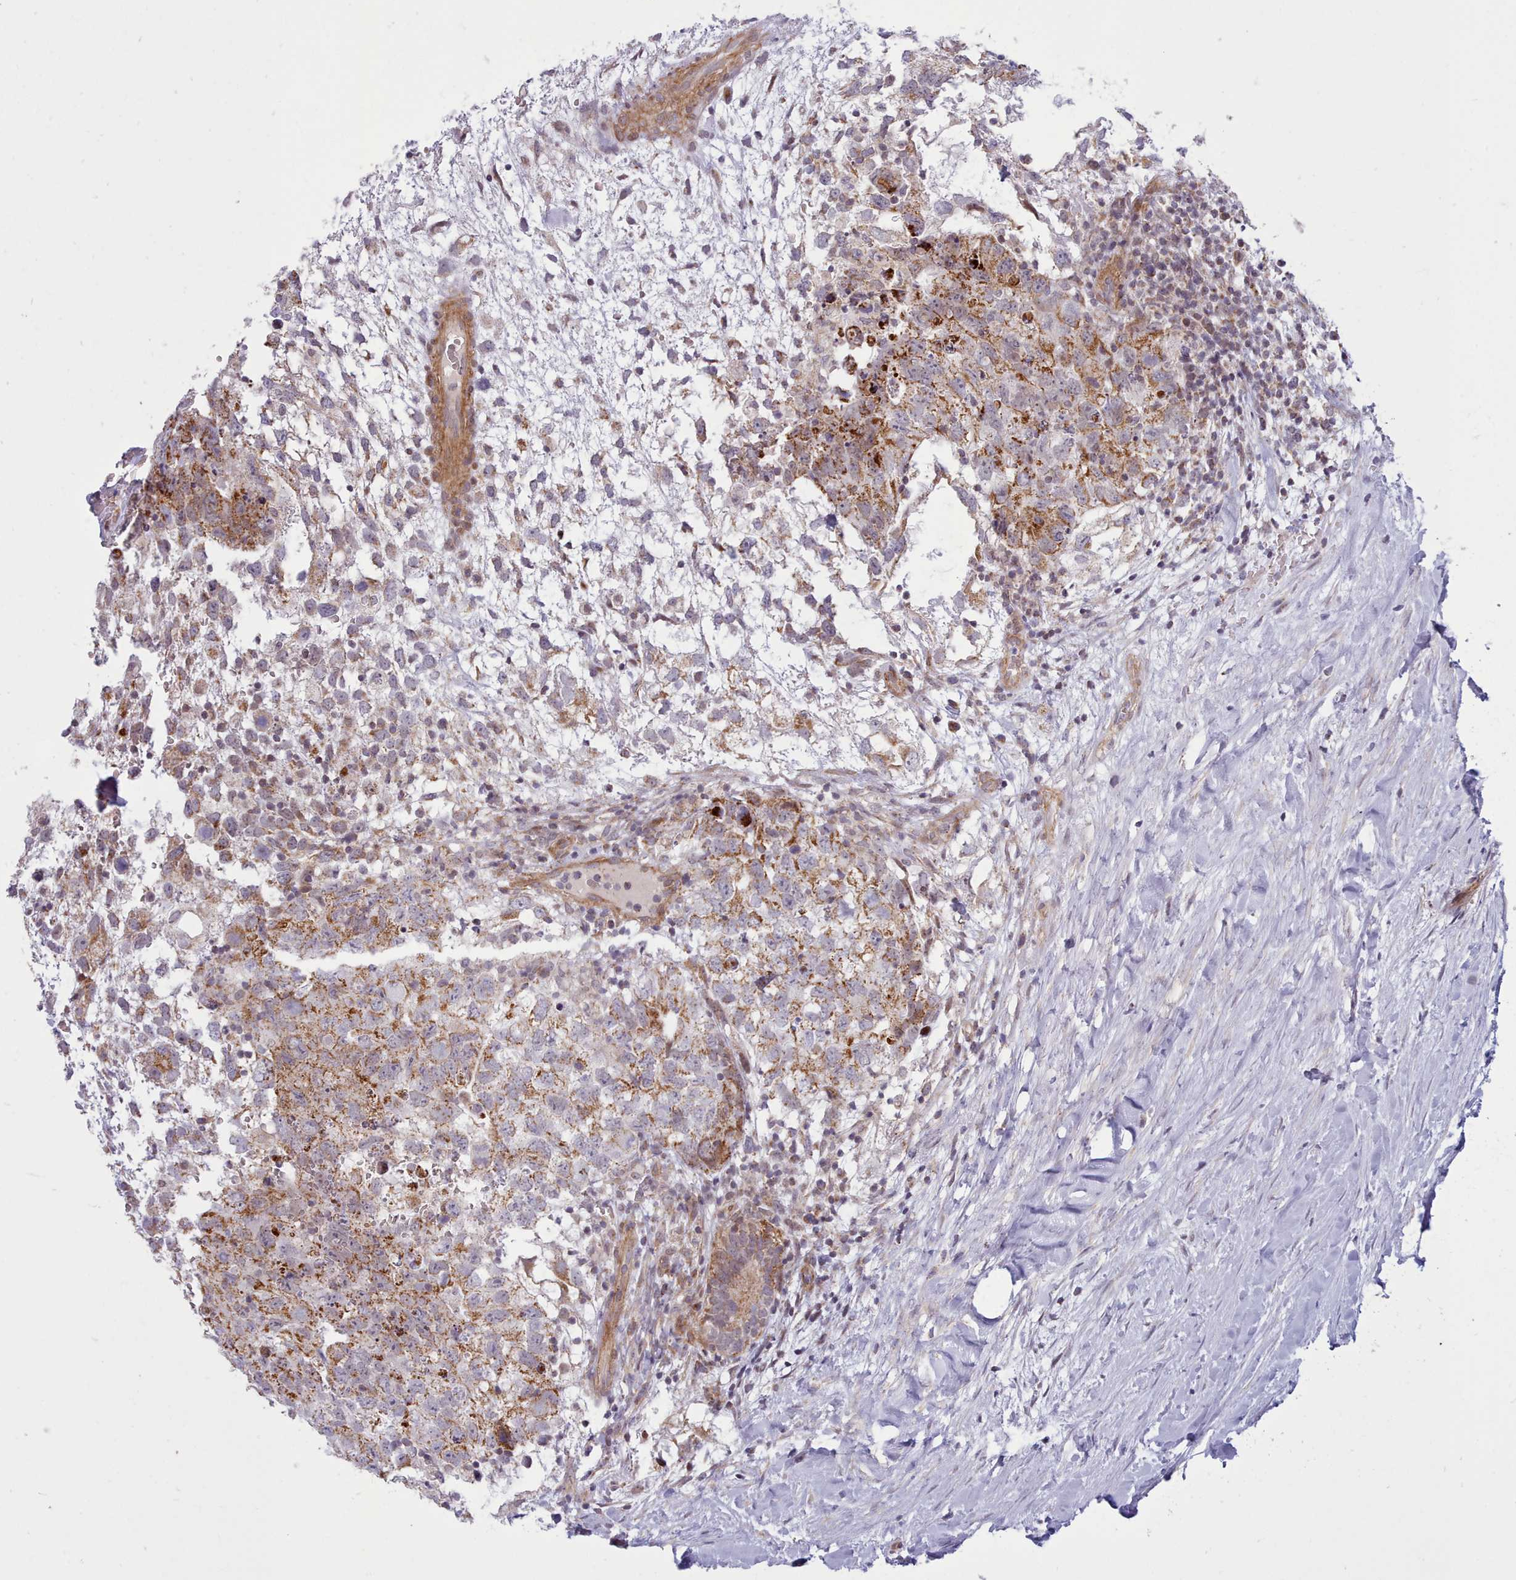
{"staining": {"intensity": "strong", "quantity": "25%-75%", "location": "cytoplasmic/membranous"}, "tissue": "testis cancer", "cell_type": "Tumor cells", "image_type": "cancer", "snomed": [{"axis": "morphology", "description": "Seminoma, NOS"}, {"axis": "morphology", "description": "Carcinoma, Embryonal, NOS"}, {"axis": "topography", "description": "Testis"}], "caption": "High-power microscopy captured an immunohistochemistry (IHC) image of testis cancer (seminoma), revealing strong cytoplasmic/membranous positivity in about 25%-75% of tumor cells.", "gene": "MRPL21", "patient": {"sex": "male", "age": 29}}